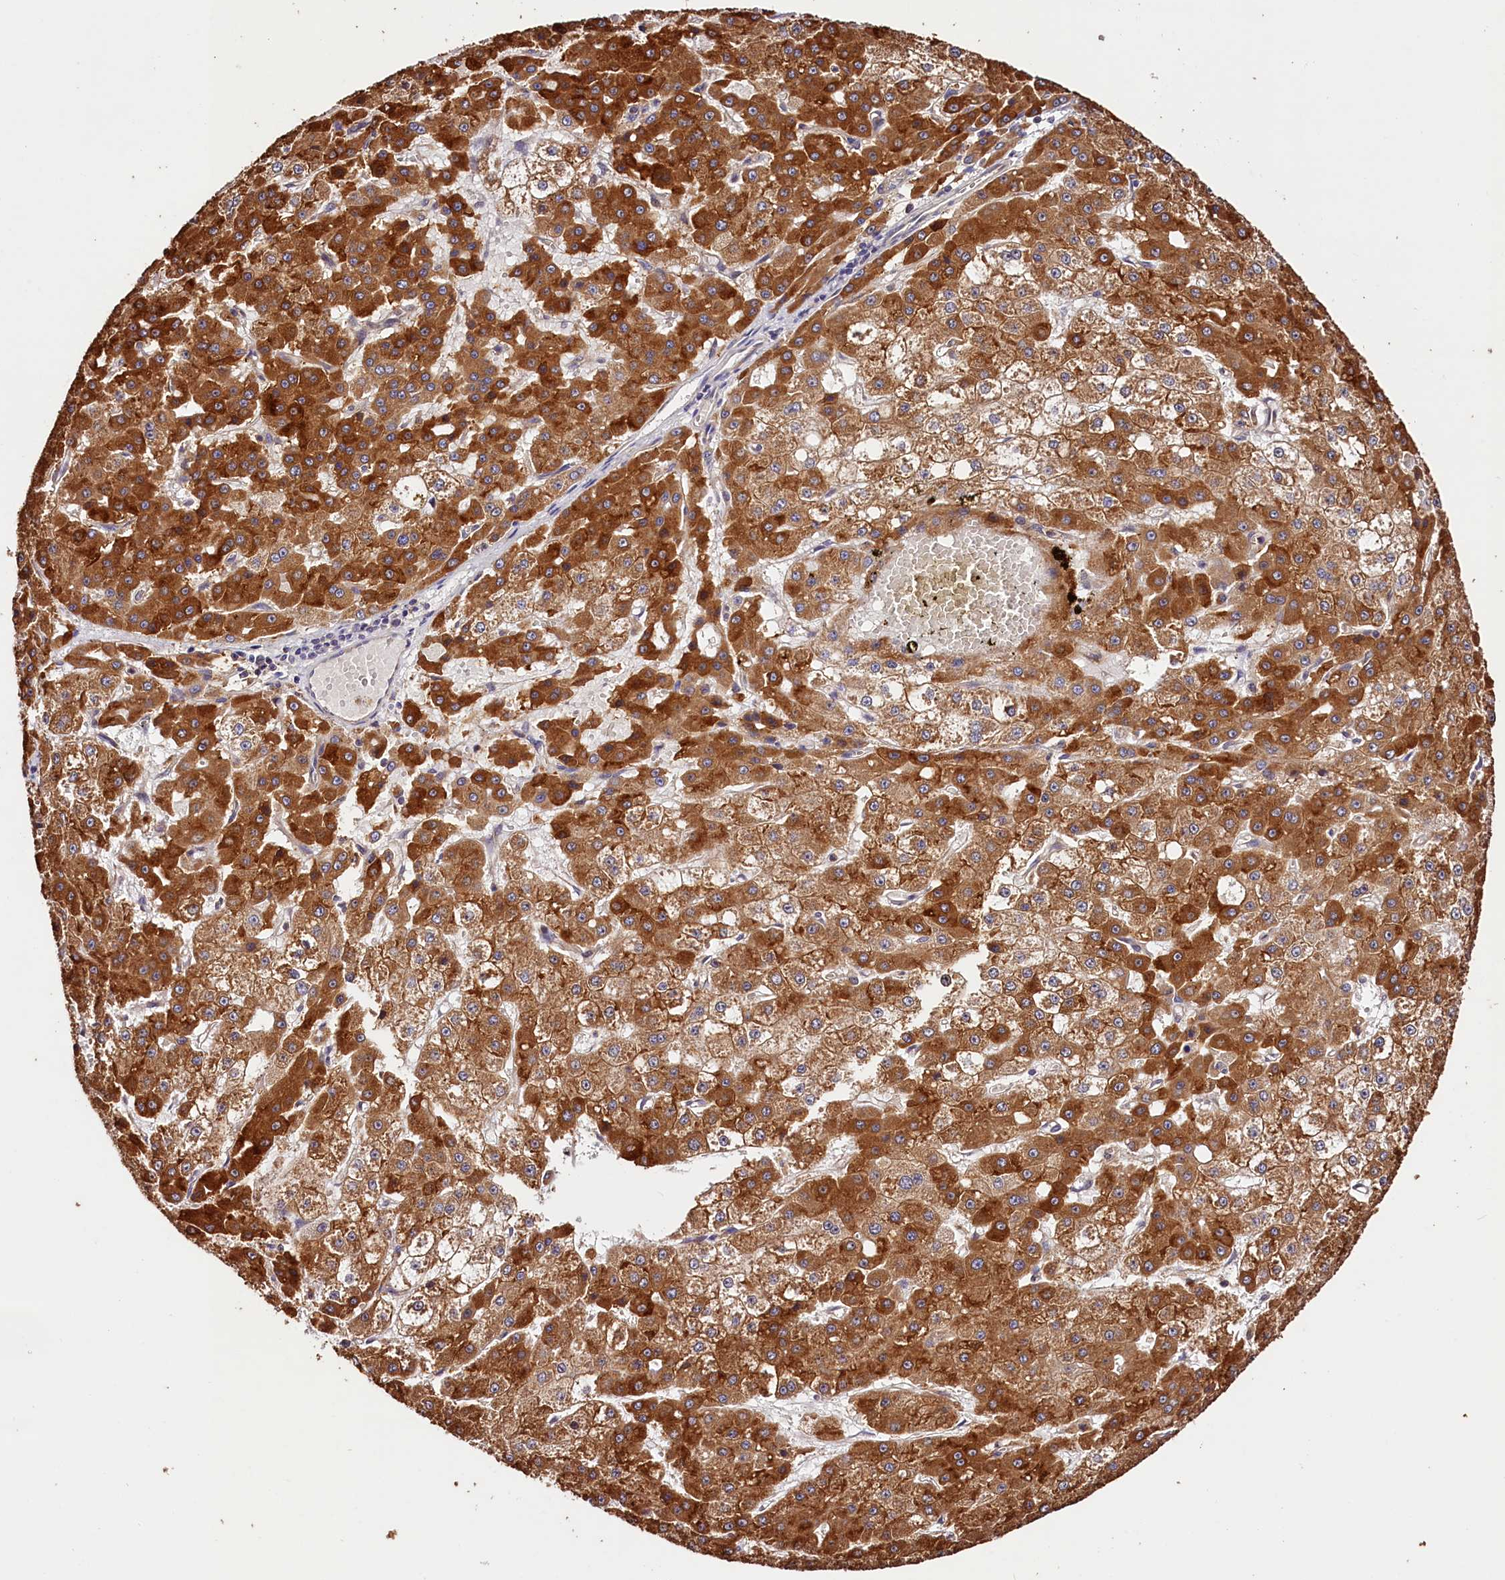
{"staining": {"intensity": "strong", "quantity": ">75%", "location": "cytoplasmic/membranous"}, "tissue": "liver cancer", "cell_type": "Tumor cells", "image_type": "cancer", "snomed": [{"axis": "morphology", "description": "Carcinoma, Hepatocellular, NOS"}, {"axis": "topography", "description": "Liver"}], "caption": "Approximately >75% of tumor cells in human liver cancer show strong cytoplasmic/membranous protein staining as visualized by brown immunohistochemical staining.", "gene": "CES3", "patient": {"sex": "male", "age": 47}}